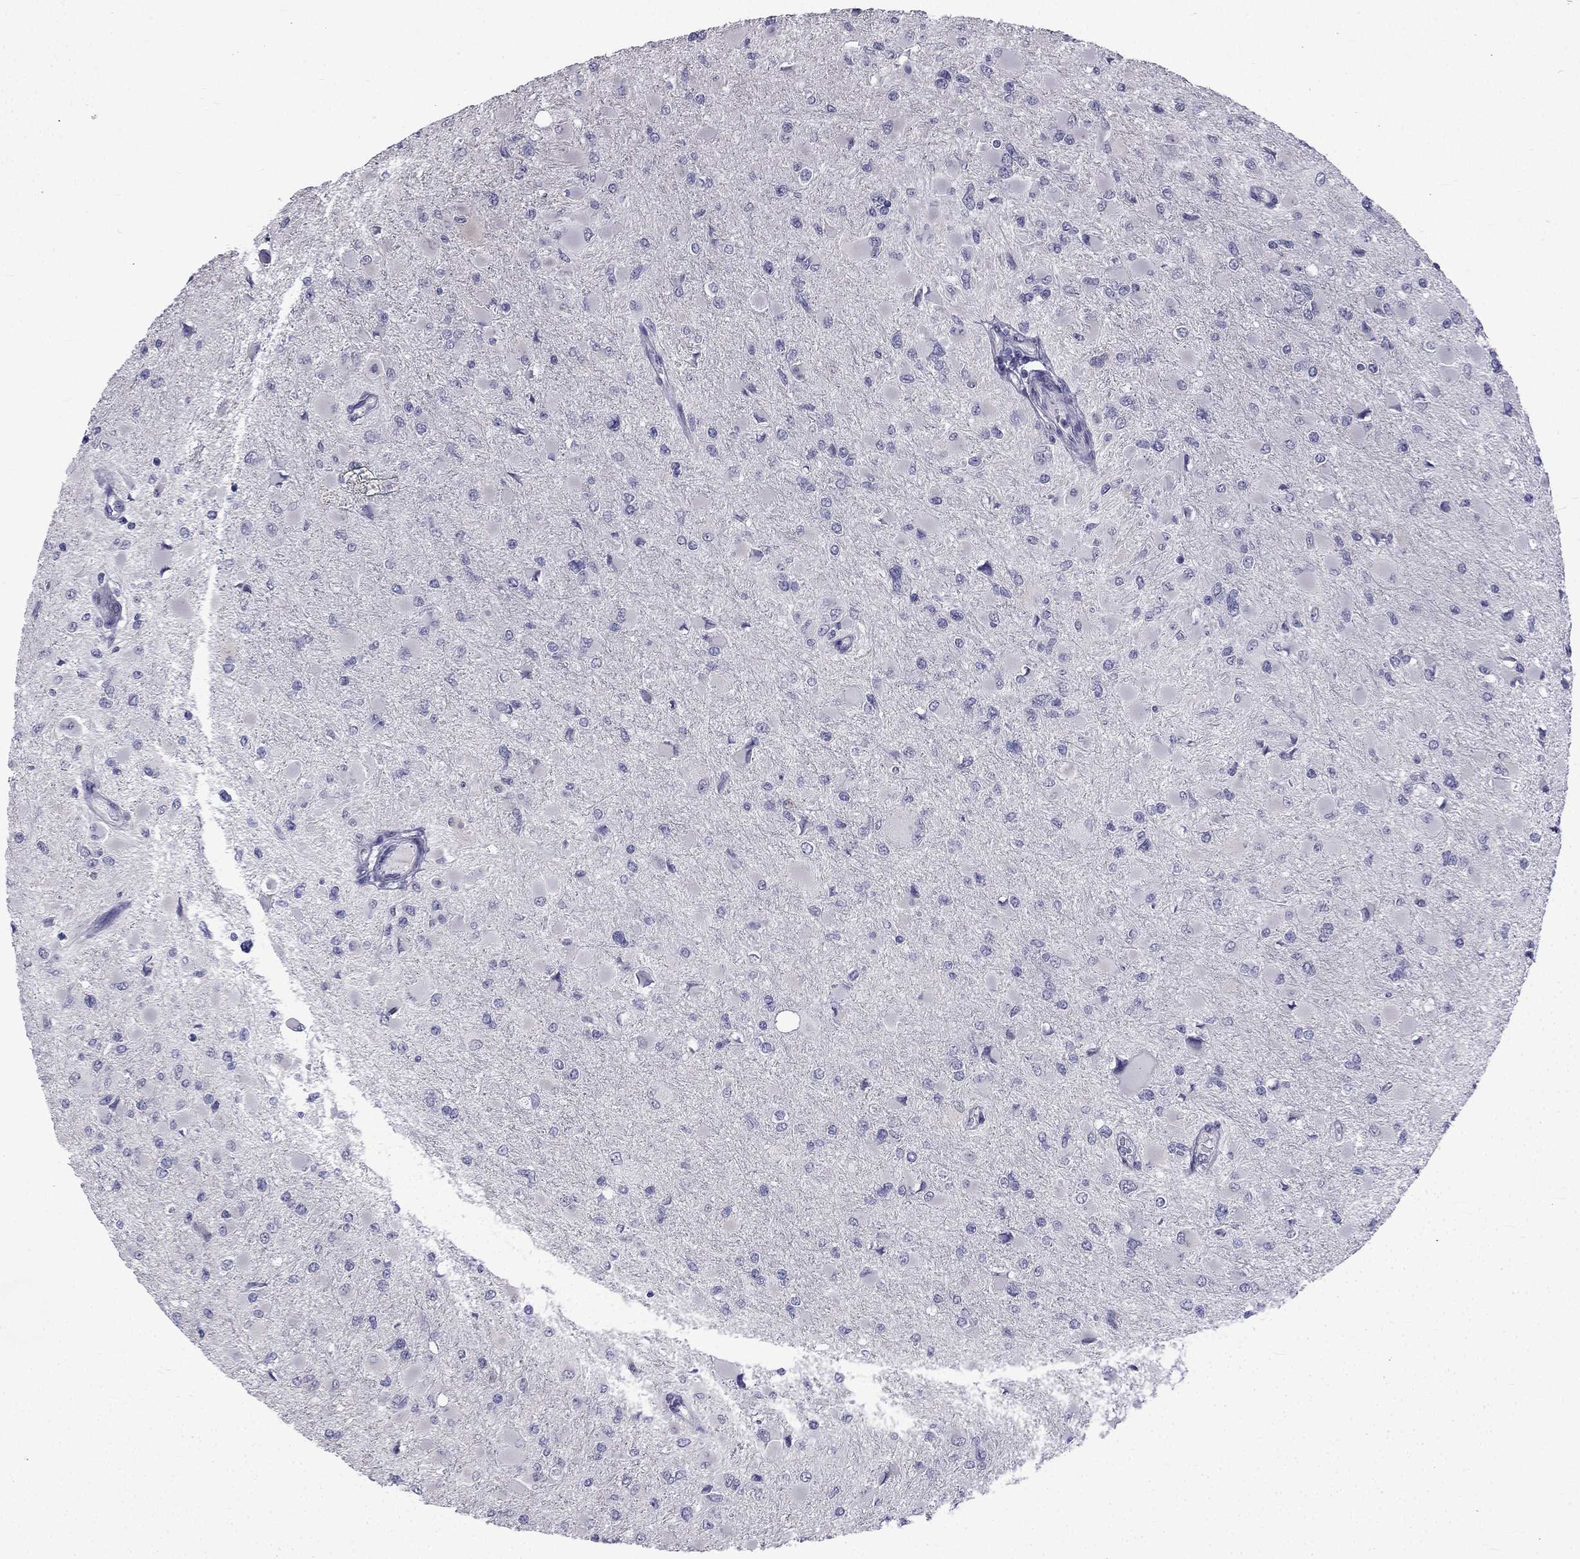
{"staining": {"intensity": "negative", "quantity": "none", "location": "none"}, "tissue": "glioma", "cell_type": "Tumor cells", "image_type": "cancer", "snomed": [{"axis": "morphology", "description": "Glioma, malignant, High grade"}, {"axis": "topography", "description": "Cerebral cortex"}], "caption": "This is an immunohistochemistry histopathology image of high-grade glioma (malignant). There is no expression in tumor cells.", "gene": "CCDC40", "patient": {"sex": "female", "age": 36}}